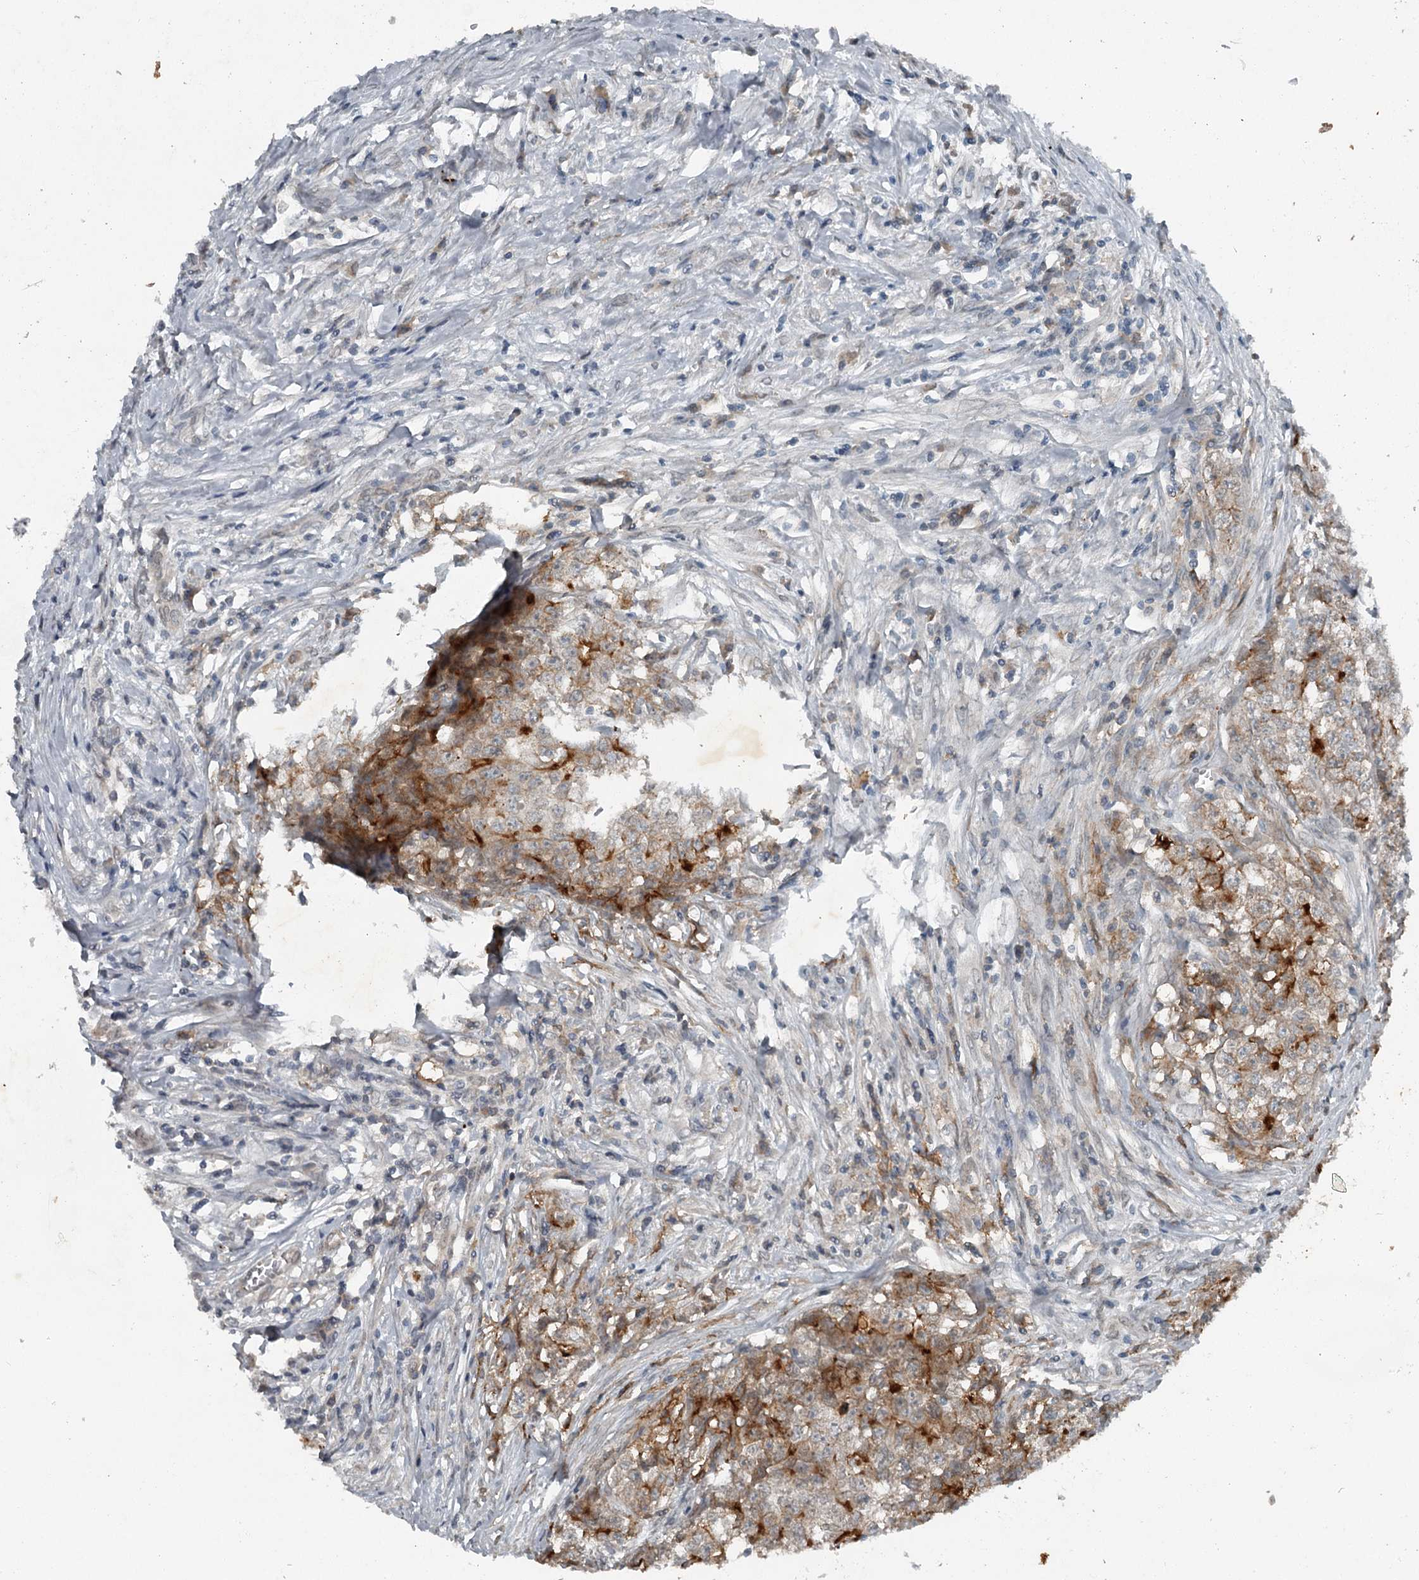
{"staining": {"intensity": "moderate", "quantity": "<25%", "location": "cytoplasmic/membranous"}, "tissue": "testis cancer", "cell_type": "Tumor cells", "image_type": "cancer", "snomed": [{"axis": "morphology", "description": "Seminoma, NOS"}, {"axis": "morphology", "description": "Carcinoma, Embryonal, NOS"}, {"axis": "topography", "description": "Testis"}], "caption": "Brown immunohistochemical staining in embryonal carcinoma (testis) demonstrates moderate cytoplasmic/membranous expression in approximately <25% of tumor cells. (DAB (3,3'-diaminobenzidine) IHC, brown staining for protein, blue staining for nuclei).", "gene": "SLC39A8", "patient": {"sex": "male", "age": 43}}